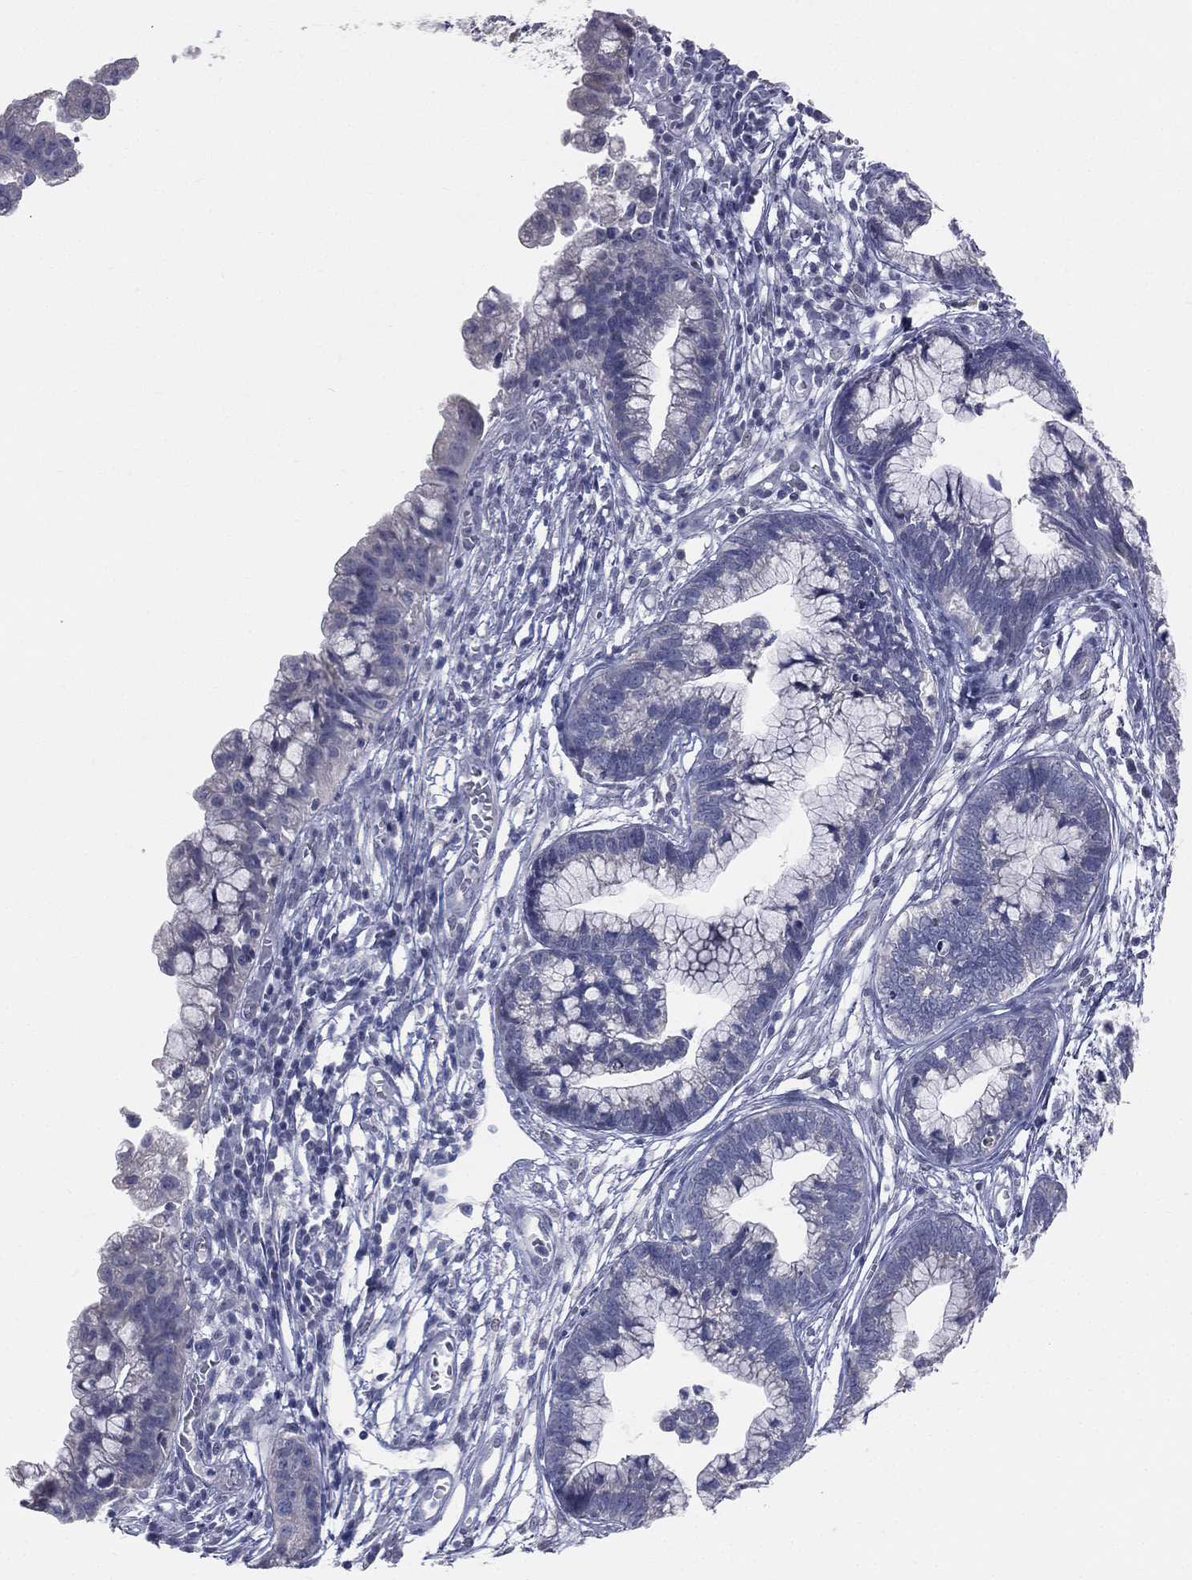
{"staining": {"intensity": "weak", "quantity": "25%-75%", "location": "cytoplasmic/membranous"}, "tissue": "cervical cancer", "cell_type": "Tumor cells", "image_type": "cancer", "snomed": [{"axis": "morphology", "description": "Adenocarcinoma, NOS"}, {"axis": "topography", "description": "Cervix"}], "caption": "Weak cytoplasmic/membranous protein positivity is present in approximately 25%-75% of tumor cells in cervical cancer.", "gene": "DMKN", "patient": {"sex": "female", "age": 44}}